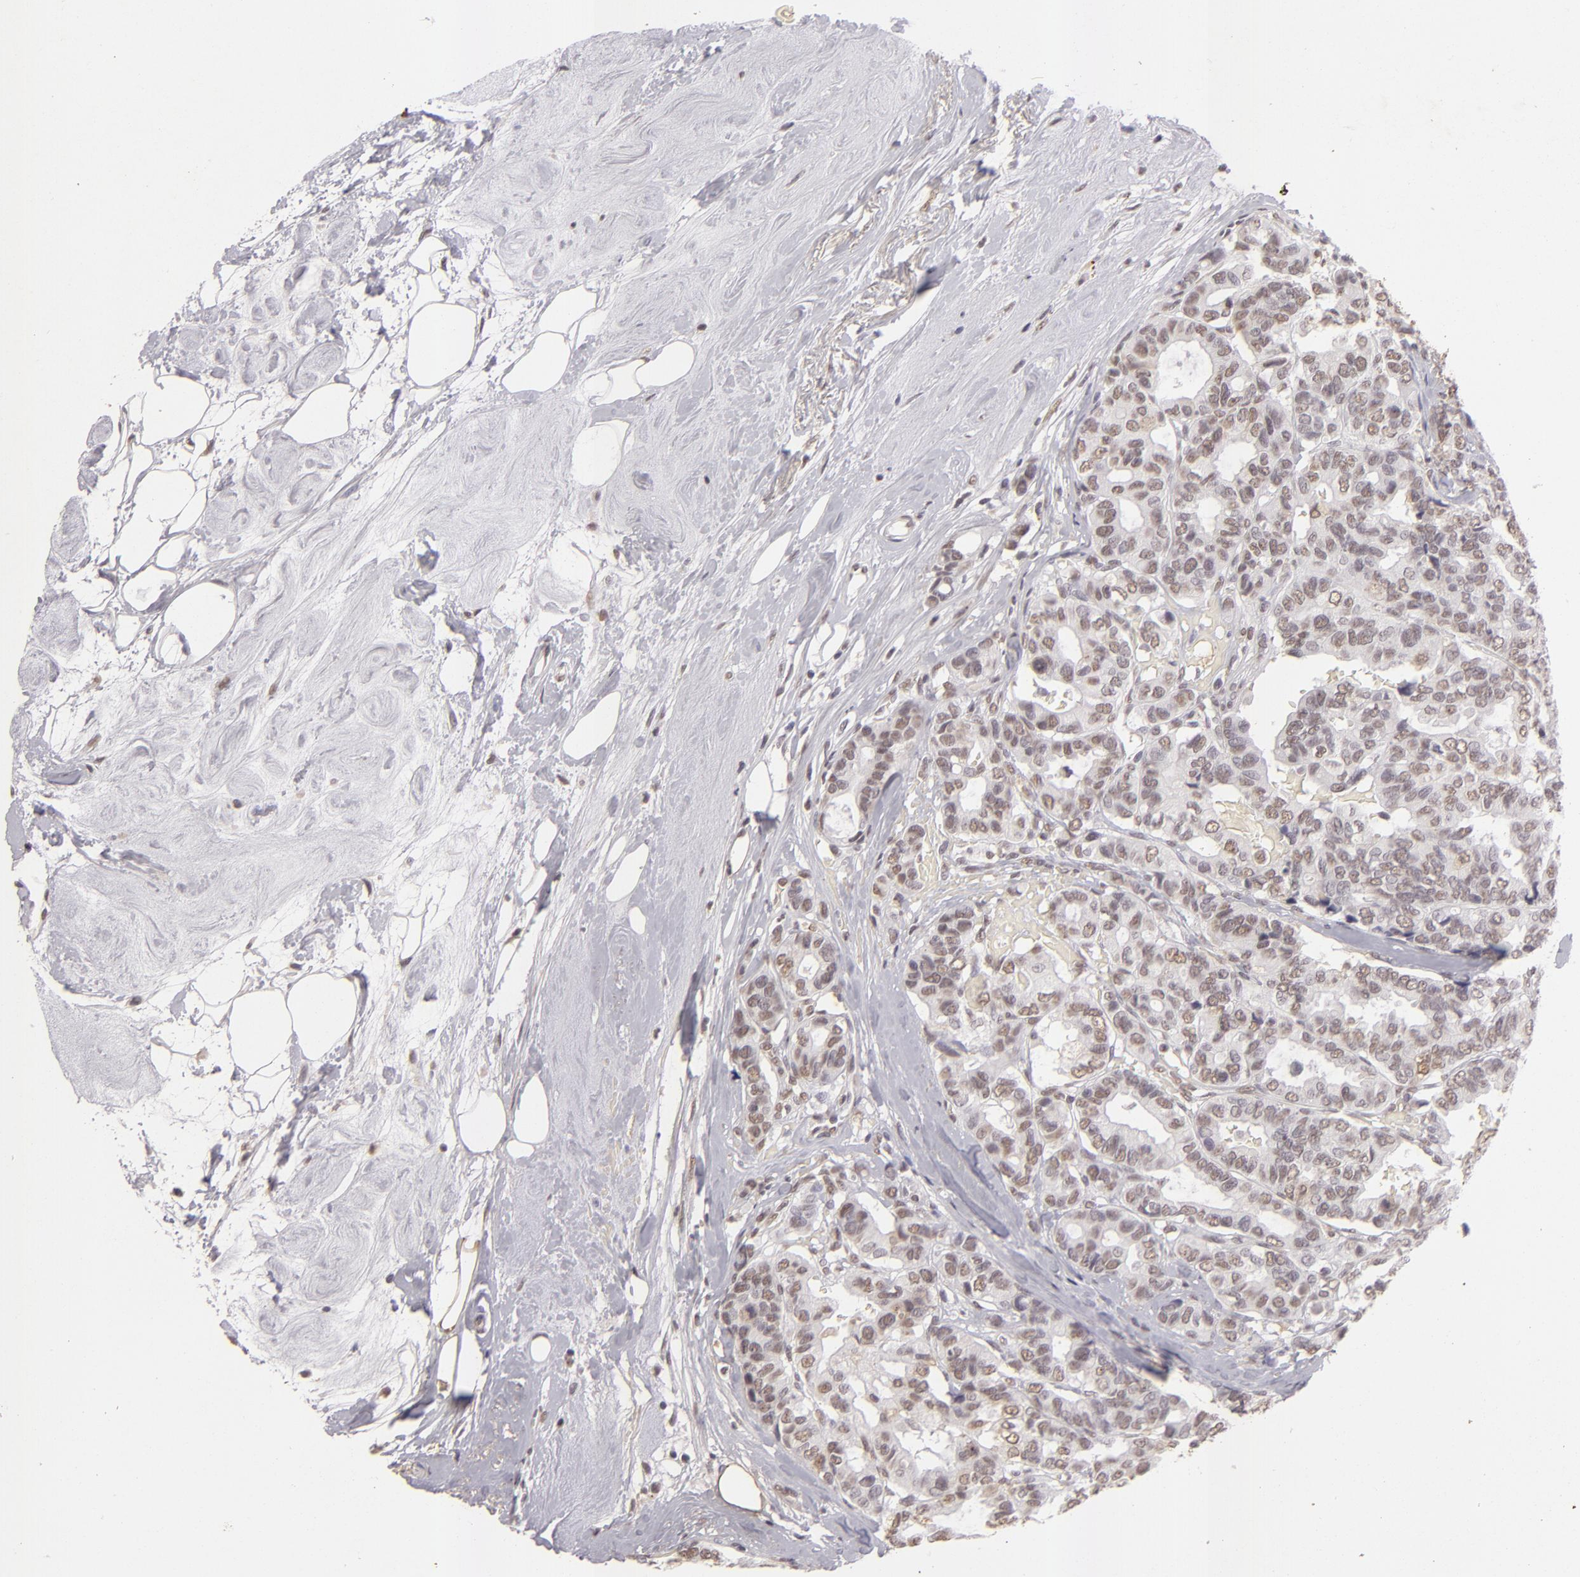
{"staining": {"intensity": "weak", "quantity": "<25%", "location": "nuclear"}, "tissue": "breast cancer", "cell_type": "Tumor cells", "image_type": "cancer", "snomed": [{"axis": "morphology", "description": "Duct carcinoma"}, {"axis": "topography", "description": "Breast"}], "caption": "Breast intraductal carcinoma was stained to show a protein in brown. There is no significant expression in tumor cells.", "gene": "CBX3", "patient": {"sex": "female", "age": 69}}